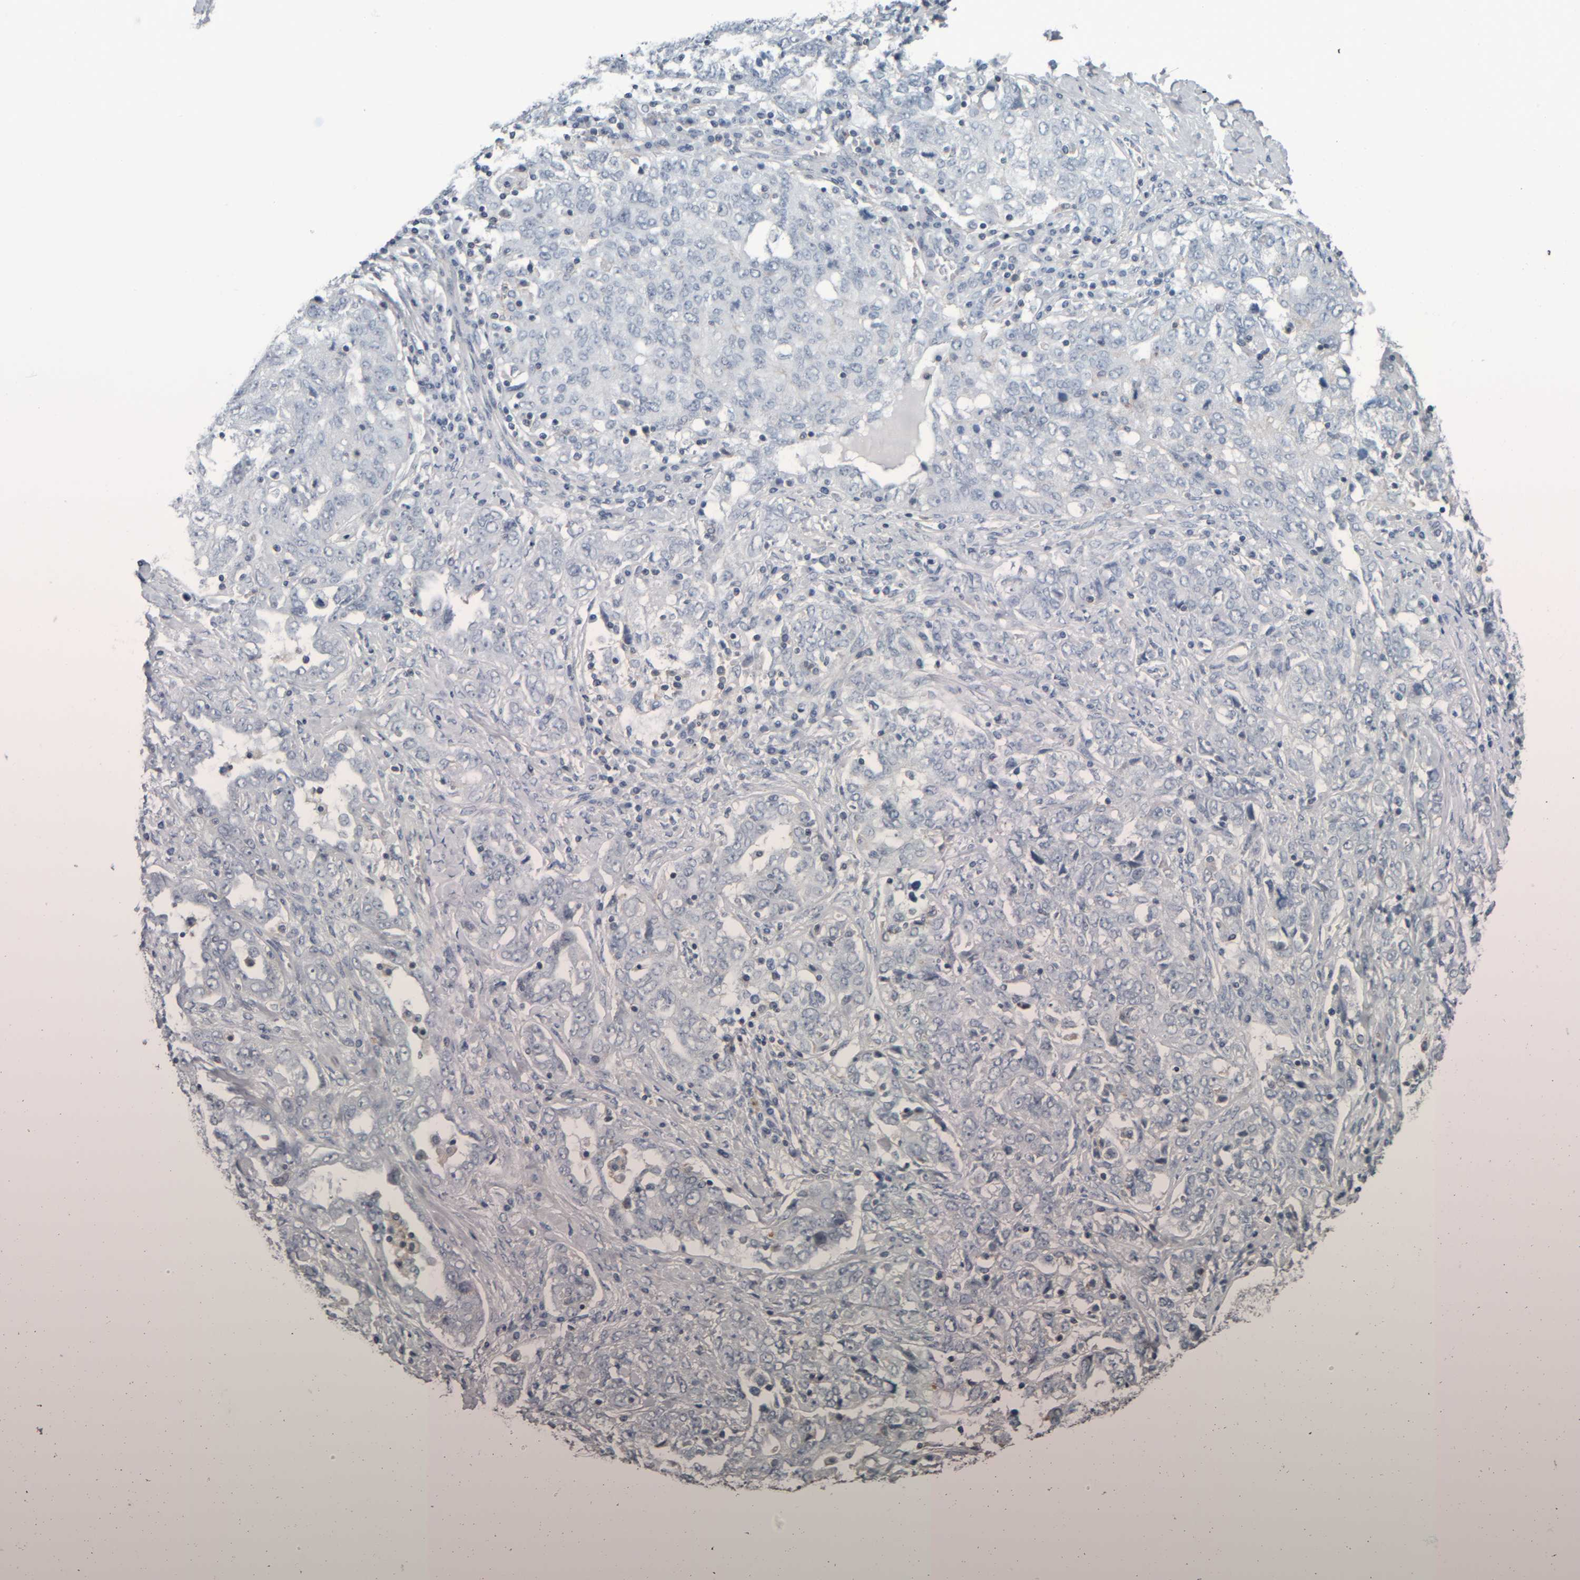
{"staining": {"intensity": "negative", "quantity": "none", "location": "none"}, "tissue": "ovarian cancer", "cell_type": "Tumor cells", "image_type": "cancer", "snomed": [{"axis": "morphology", "description": "Carcinoma, endometroid"}, {"axis": "topography", "description": "Ovary"}], "caption": "Endometroid carcinoma (ovarian) stained for a protein using immunohistochemistry (IHC) demonstrates no positivity tumor cells.", "gene": "CAVIN4", "patient": {"sex": "female", "age": 62}}